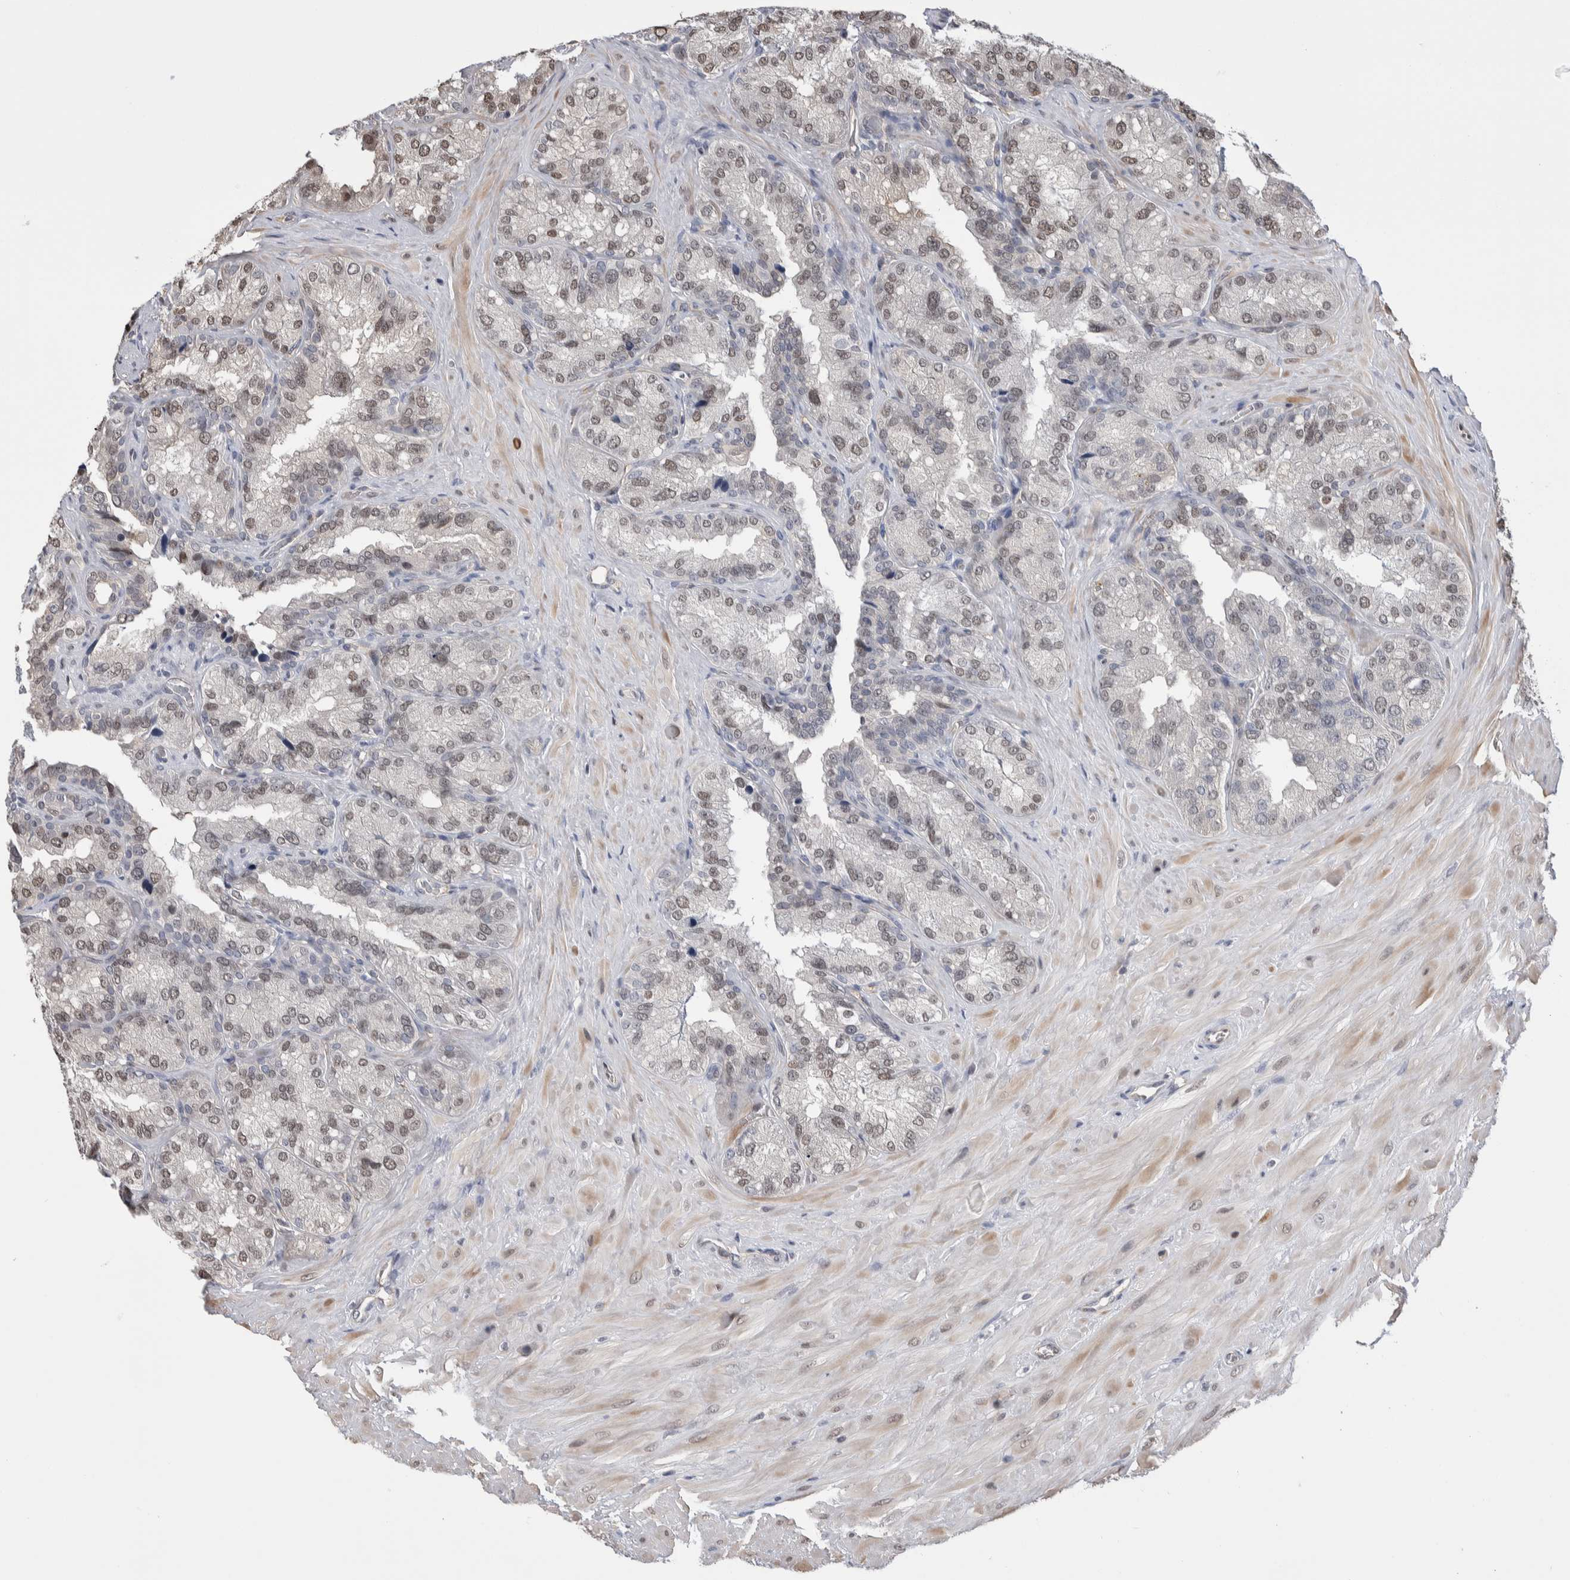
{"staining": {"intensity": "weak", "quantity": ">75%", "location": "nuclear"}, "tissue": "seminal vesicle", "cell_type": "Glandular cells", "image_type": "normal", "snomed": [{"axis": "morphology", "description": "Normal tissue, NOS"}, {"axis": "topography", "description": "Prostate"}, {"axis": "topography", "description": "Seminal veicle"}], "caption": "DAB (3,3'-diaminobenzidine) immunohistochemical staining of unremarkable seminal vesicle shows weak nuclear protein expression in approximately >75% of glandular cells. The protein is stained brown, and the nuclei are stained in blue (DAB IHC with brightfield microscopy, high magnification).", "gene": "ZBTB49", "patient": {"sex": "male", "age": 51}}